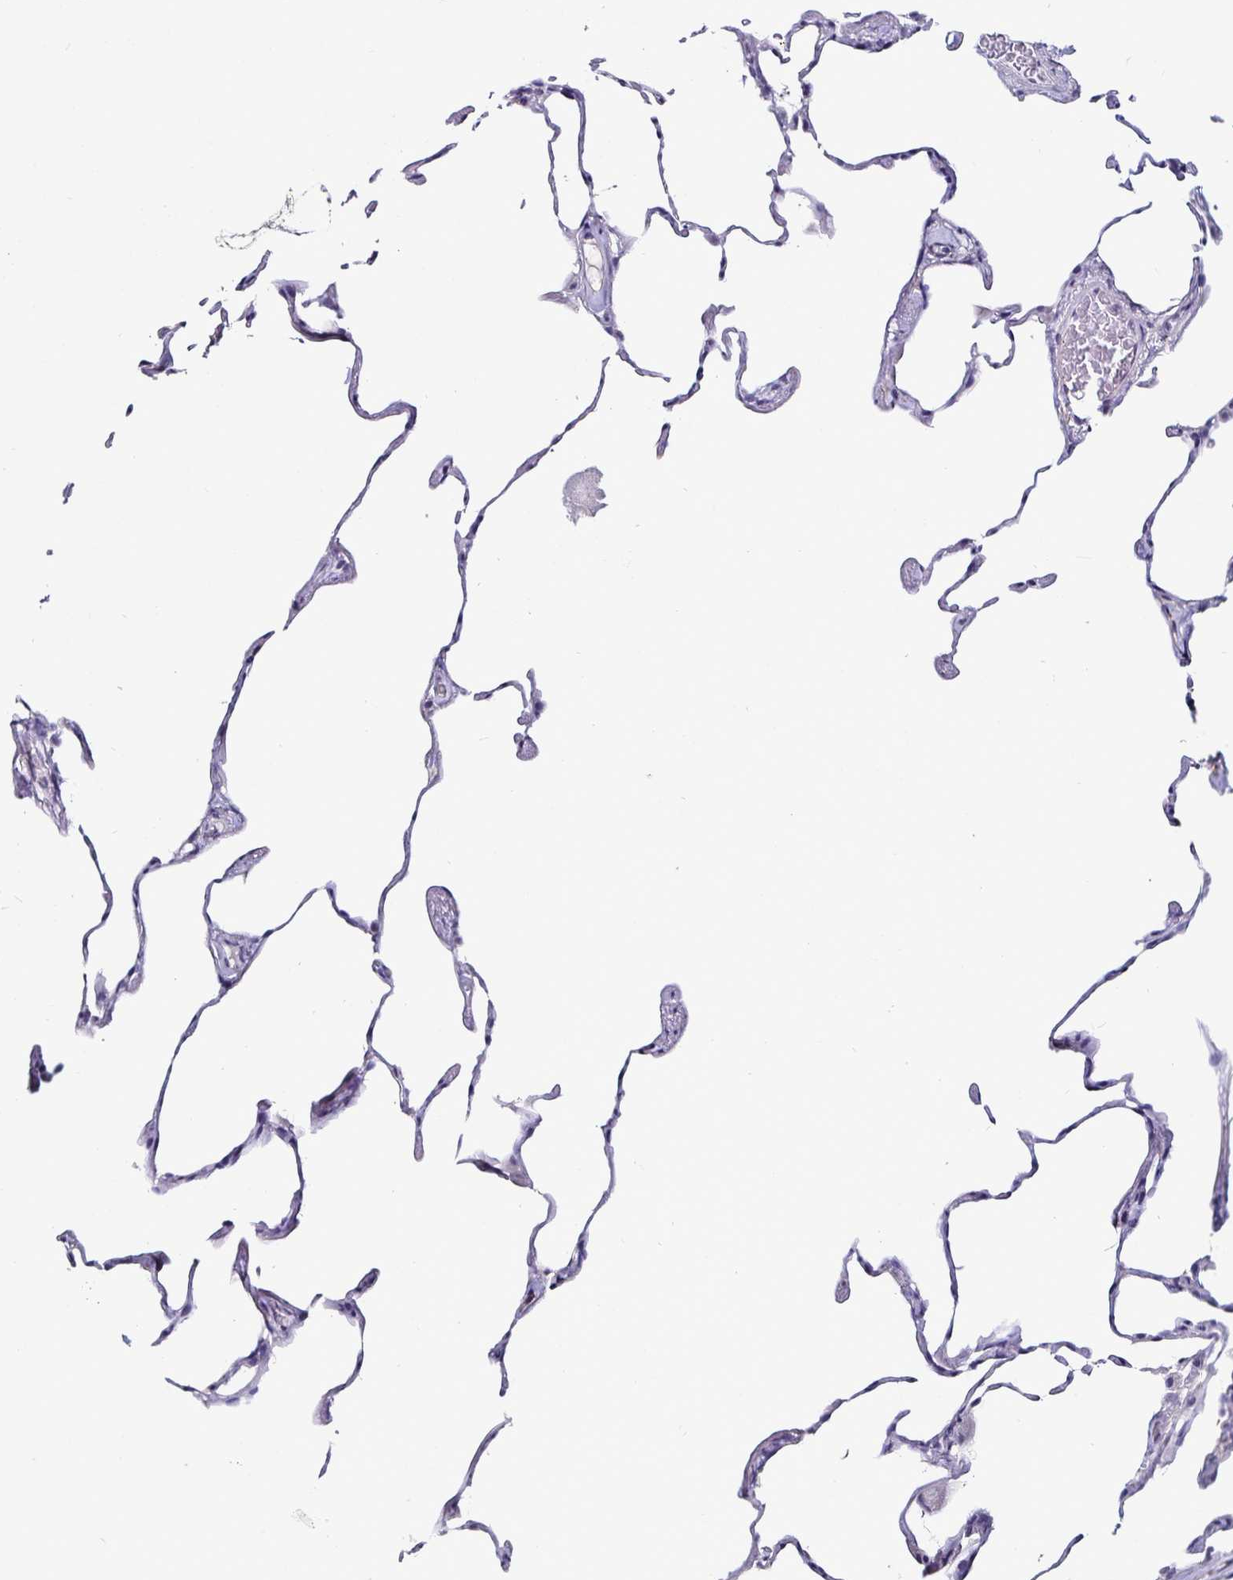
{"staining": {"intensity": "negative", "quantity": "none", "location": "none"}, "tissue": "lung", "cell_type": "Alveolar cells", "image_type": "normal", "snomed": [{"axis": "morphology", "description": "Normal tissue, NOS"}, {"axis": "topography", "description": "Lung"}], "caption": "High power microscopy micrograph of an immunohistochemistry image of unremarkable lung, revealing no significant expression in alveolar cells.", "gene": "TSPAN7", "patient": {"sex": "female", "age": 57}}